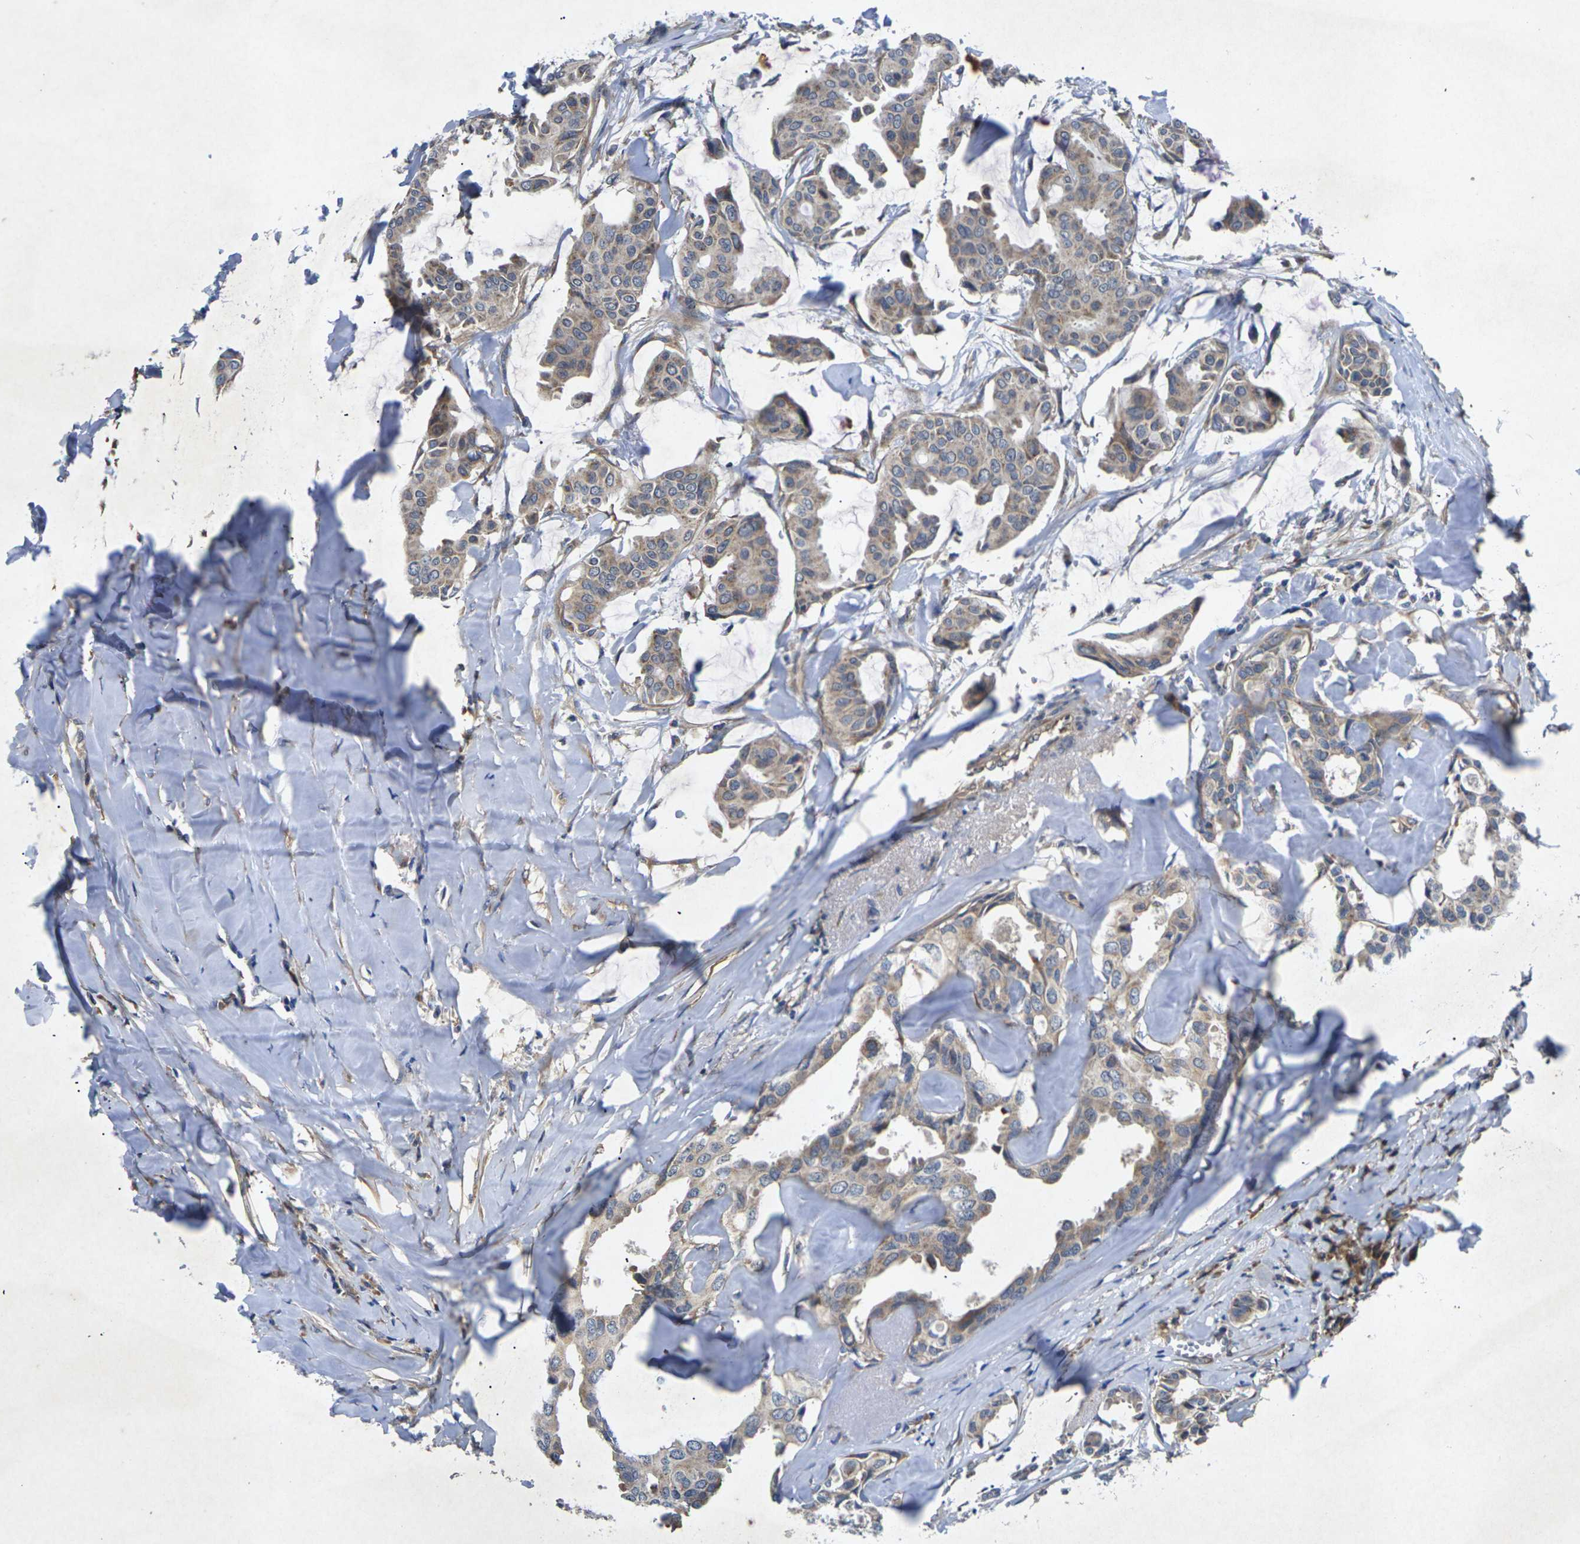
{"staining": {"intensity": "weak", "quantity": ">75%", "location": "cytoplasmic/membranous"}, "tissue": "head and neck cancer", "cell_type": "Tumor cells", "image_type": "cancer", "snomed": [{"axis": "morphology", "description": "Adenocarcinoma, NOS"}, {"axis": "topography", "description": "Salivary gland"}, {"axis": "topography", "description": "Head-Neck"}], "caption": "A micrograph of human head and neck cancer (adenocarcinoma) stained for a protein reveals weak cytoplasmic/membranous brown staining in tumor cells.", "gene": "KIF1B", "patient": {"sex": "female", "age": 59}}